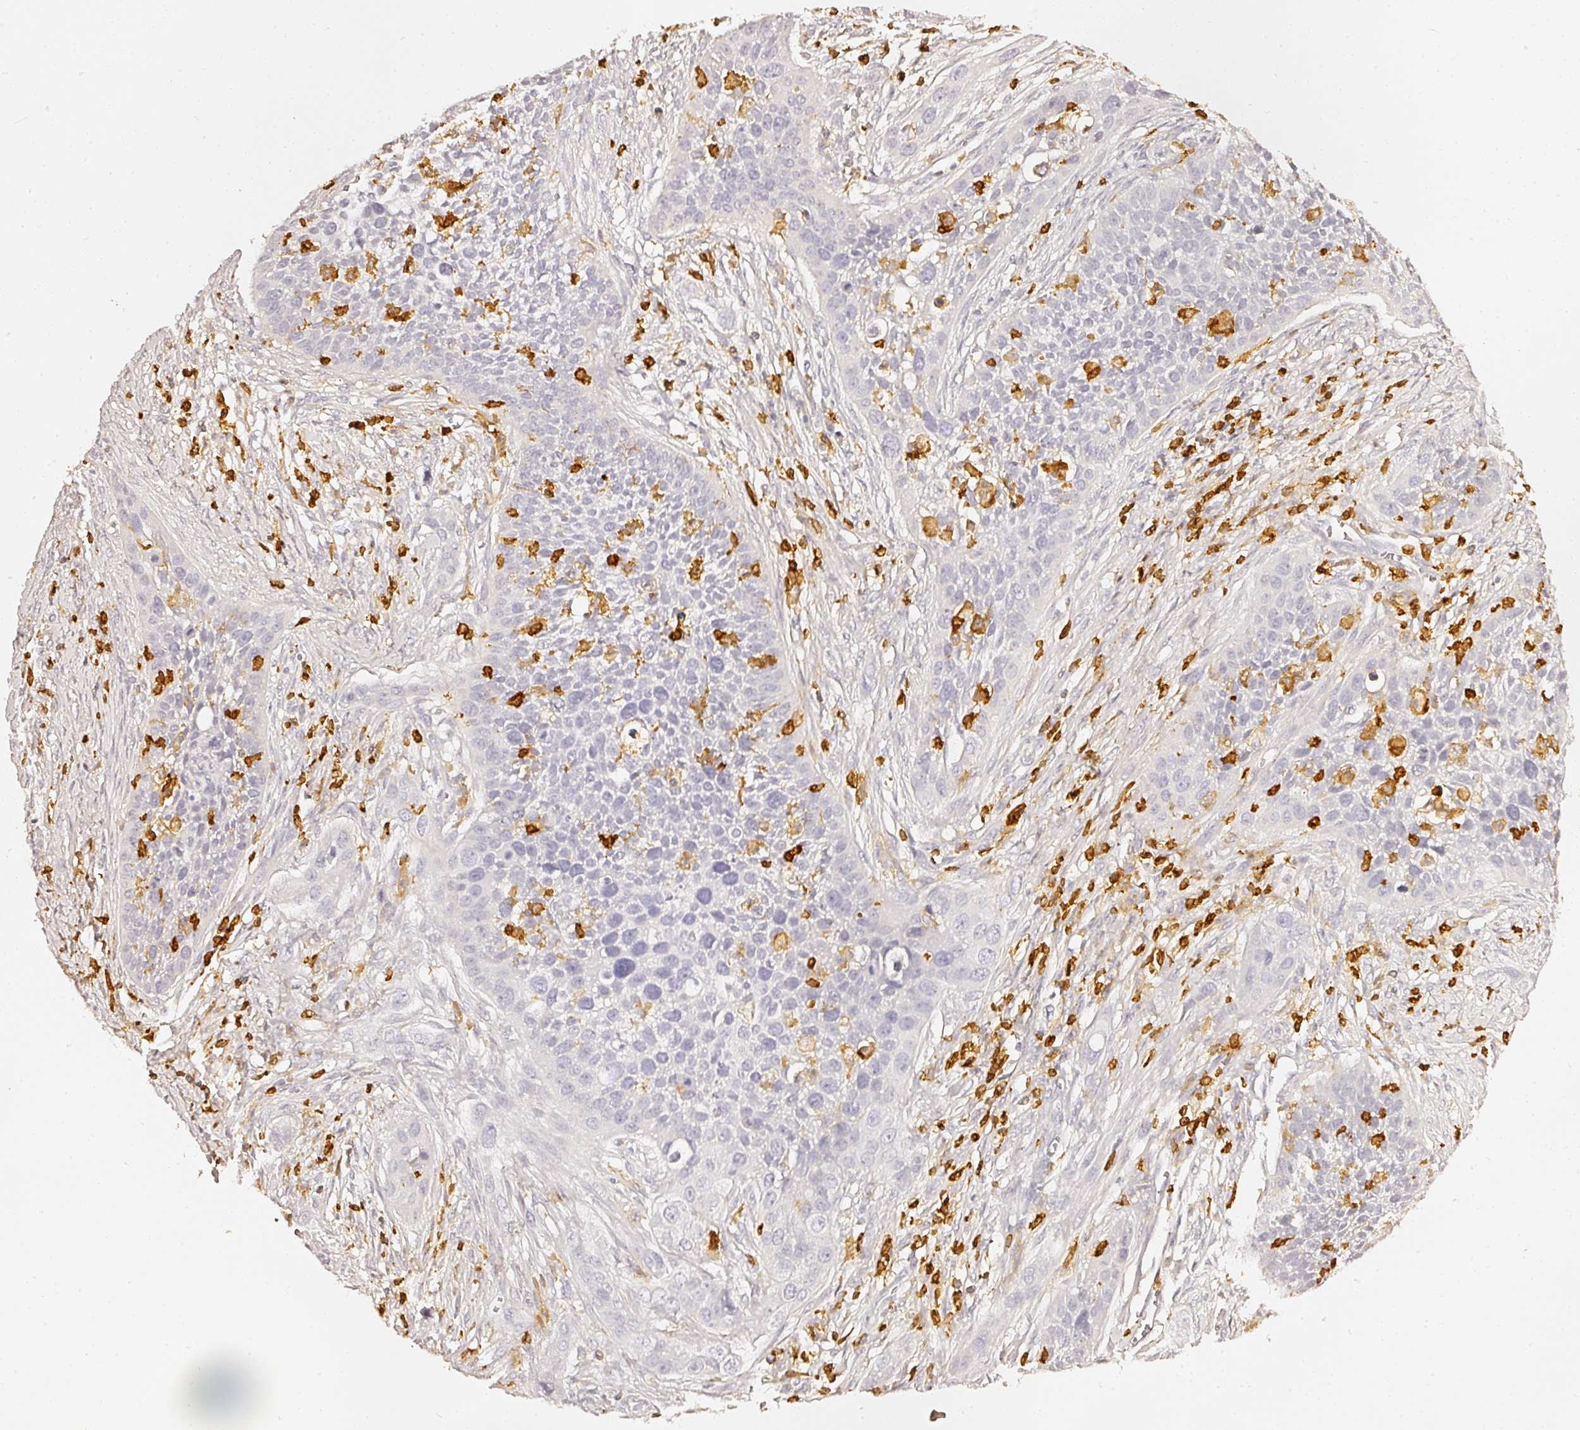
{"staining": {"intensity": "negative", "quantity": "none", "location": "none"}, "tissue": "cervical cancer", "cell_type": "Tumor cells", "image_type": "cancer", "snomed": [{"axis": "morphology", "description": "Squamous cell carcinoma, NOS"}, {"axis": "topography", "description": "Cervix"}], "caption": "Cervical squamous cell carcinoma was stained to show a protein in brown. There is no significant positivity in tumor cells. (Immunohistochemistry, brightfield microscopy, high magnification).", "gene": "EVL", "patient": {"sex": "female", "age": 34}}